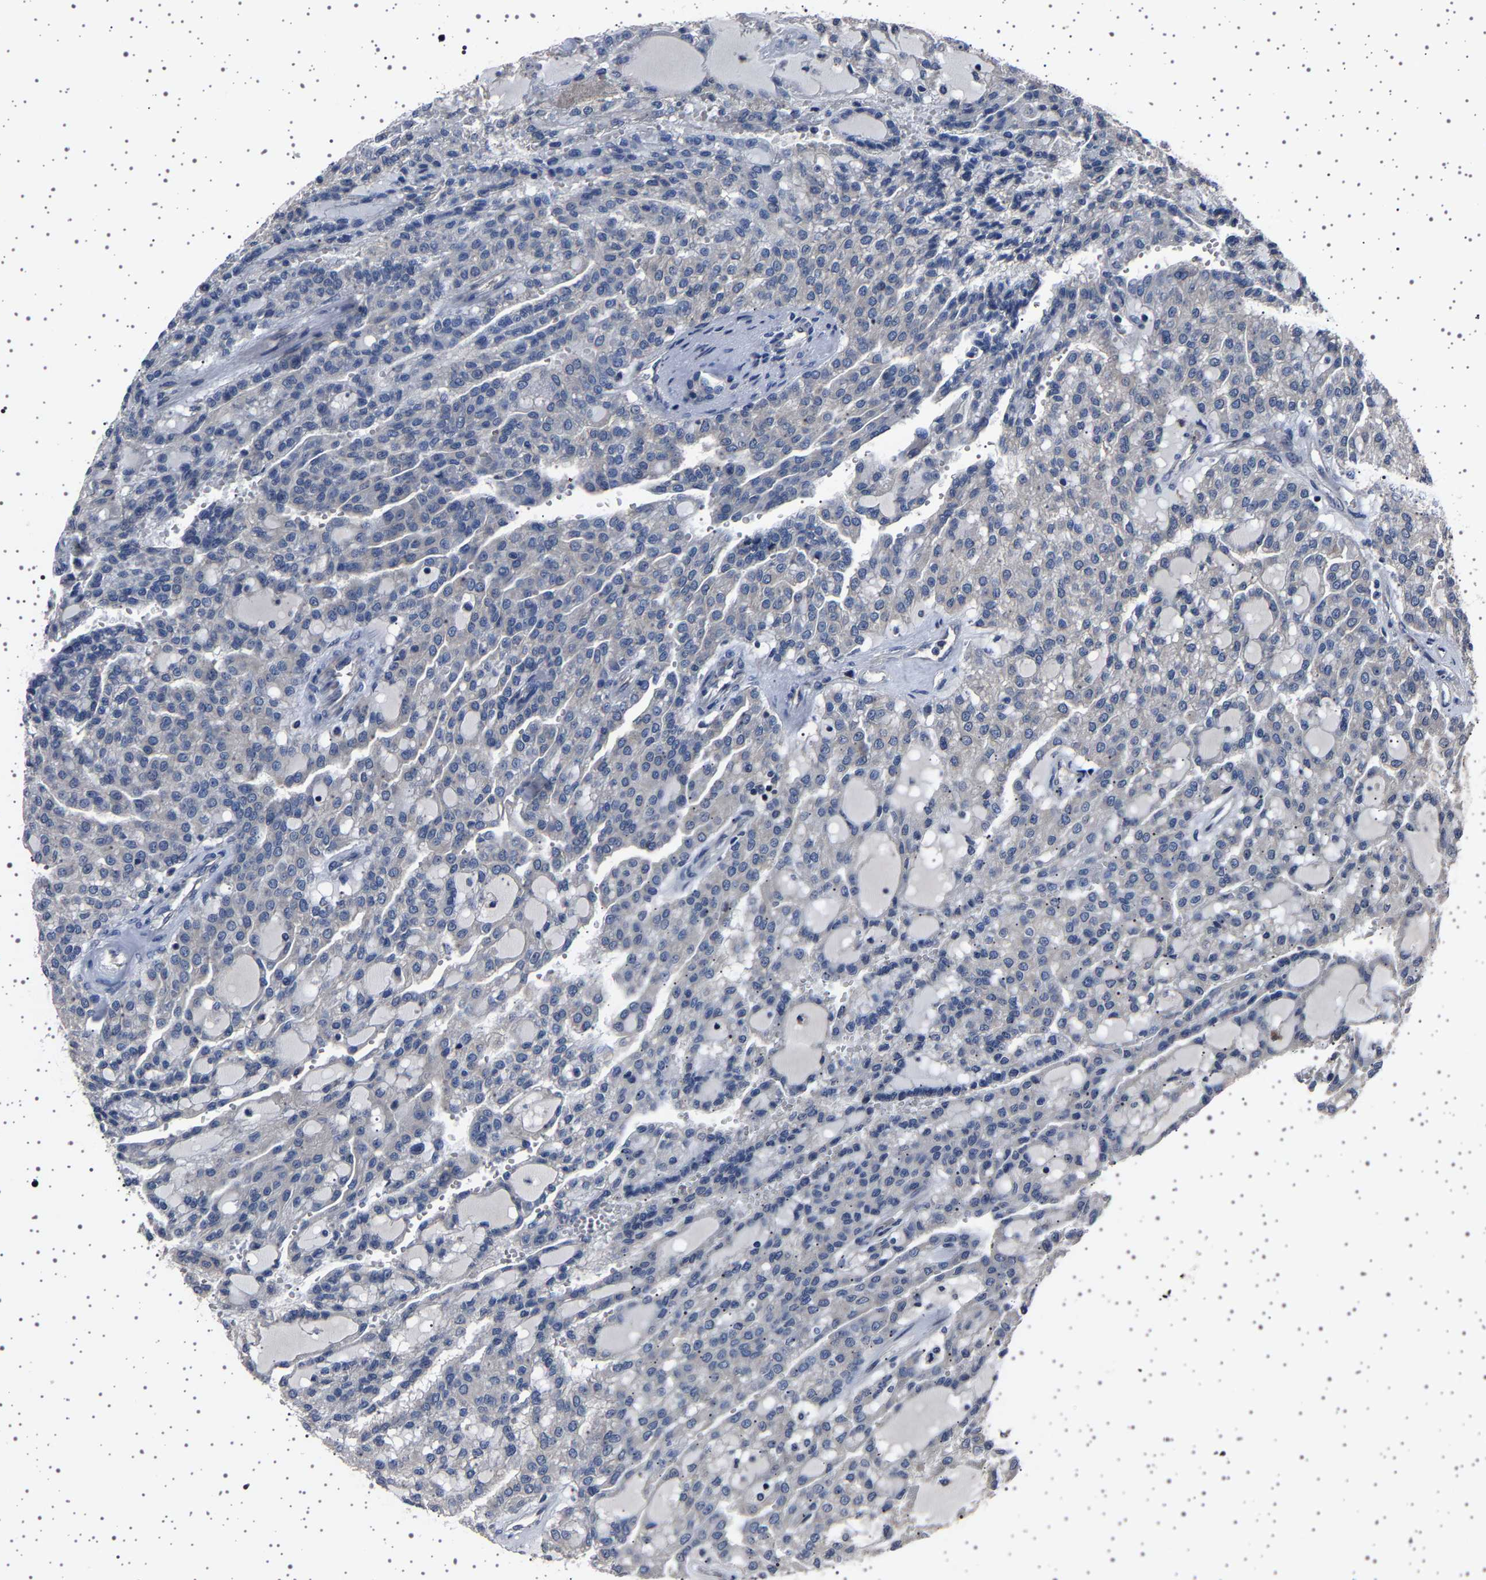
{"staining": {"intensity": "negative", "quantity": "none", "location": "none"}, "tissue": "renal cancer", "cell_type": "Tumor cells", "image_type": "cancer", "snomed": [{"axis": "morphology", "description": "Adenocarcinoma, NOS"}, {"axis": "topography", "description": "Kidney"}], "caption": "Tumor cells show no significant protein positivity in renal adenocarcinoma. (Brightfield microscopy of DAB (3,3'-diaminobenzidine) immunohistochemistry (IHC) at high magnification).", "gene": "NCKAP1", "patient": {"sex": "male", "age": 63}}